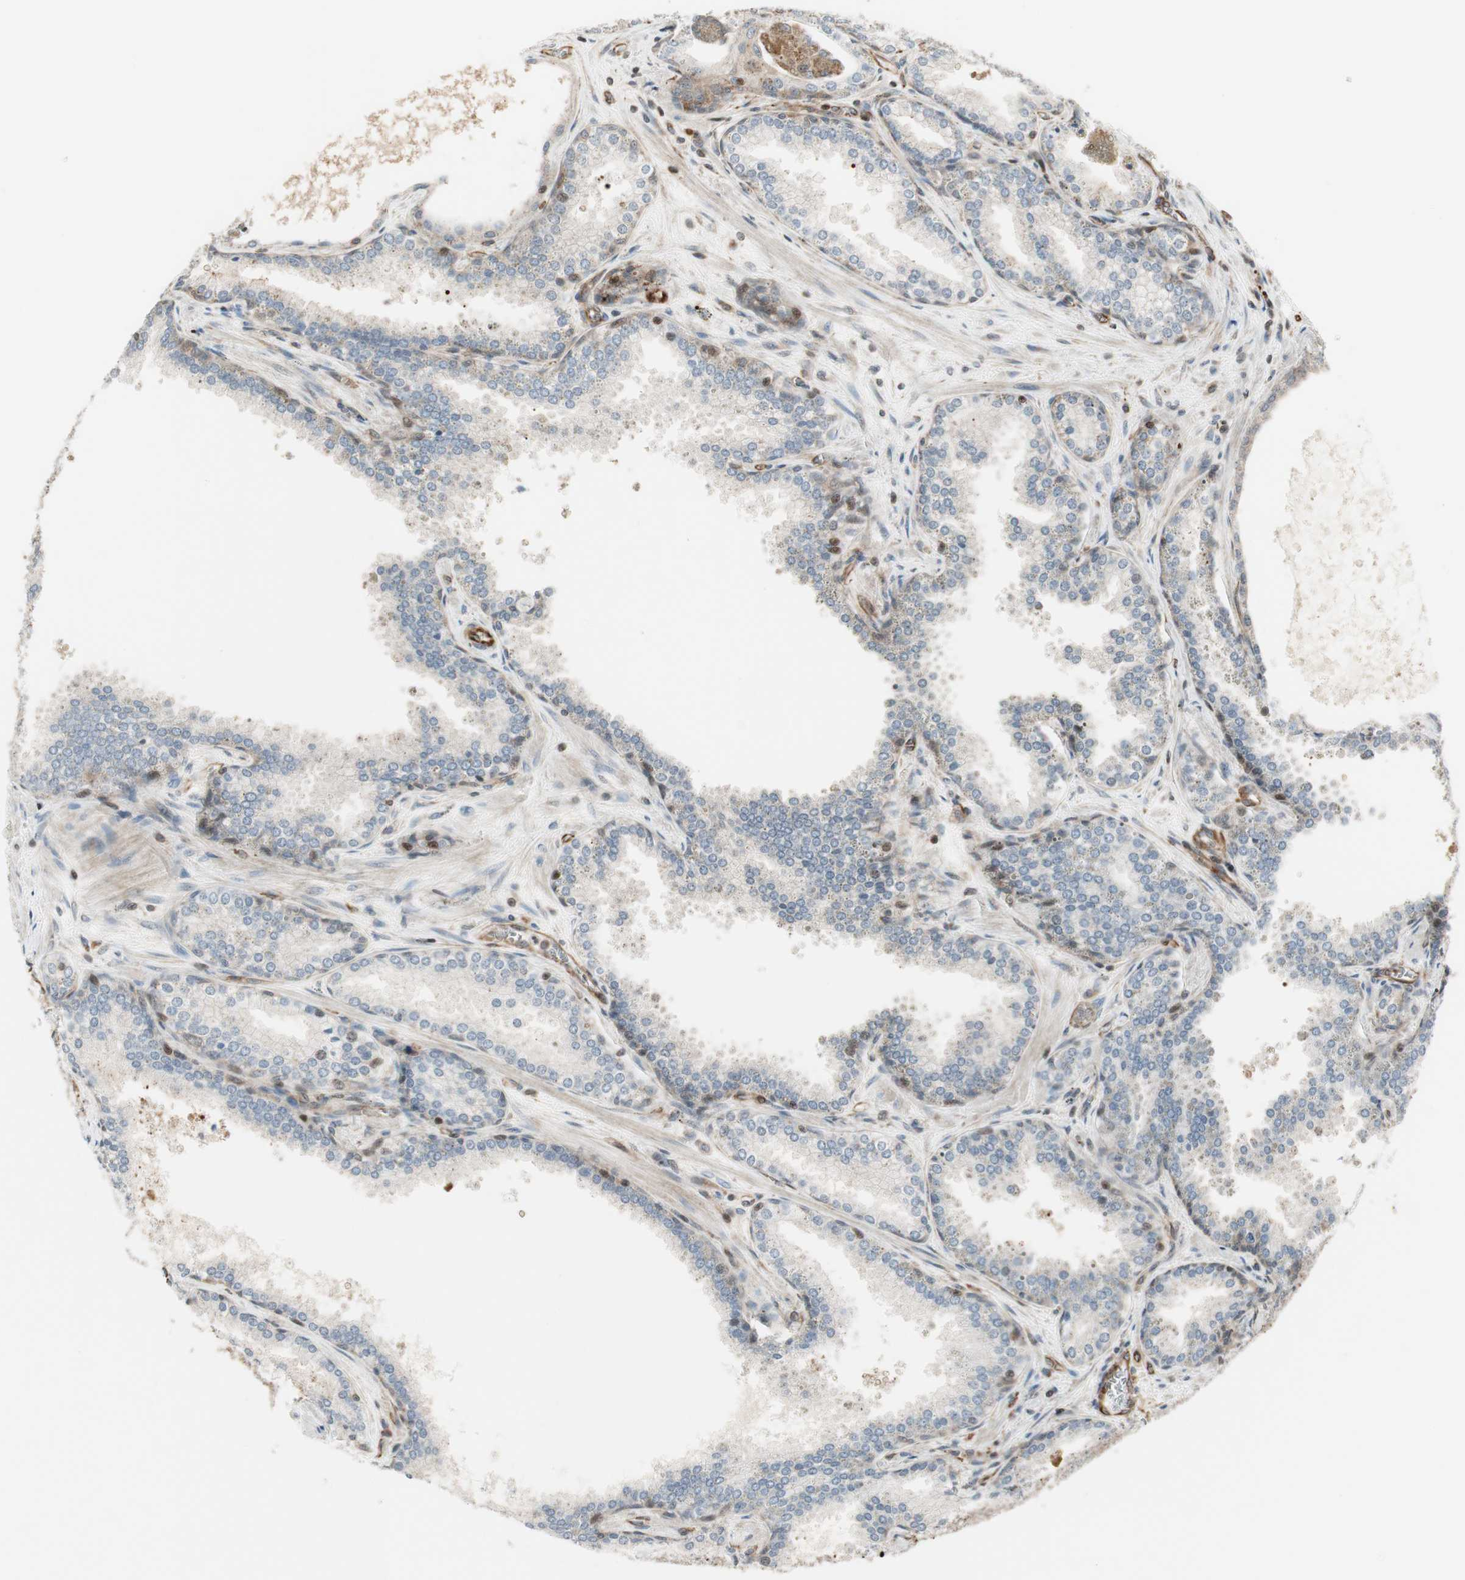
{"staining": {"intensity": "weak", "quantity": ">75%", "location": "cytoplasmic/membranous"}, "tissue": "prostate cancer", "cell_type": "Tumor cells", "image_type": "cancer", "snomed": [{"axis": "morphology", "description": "Adenocarcinoma, Low grade"}, {"axis": "topography", "description": "Prostate"}], "caption": "This is a micrograph of IHC staining of low-grade adenocarcinoma (prostate), which shows weak expression in the cytoplasmic/membranous of tumor cells.", "gene": "MAD2L2", "patient": {"sex": "male", "age": 60}}